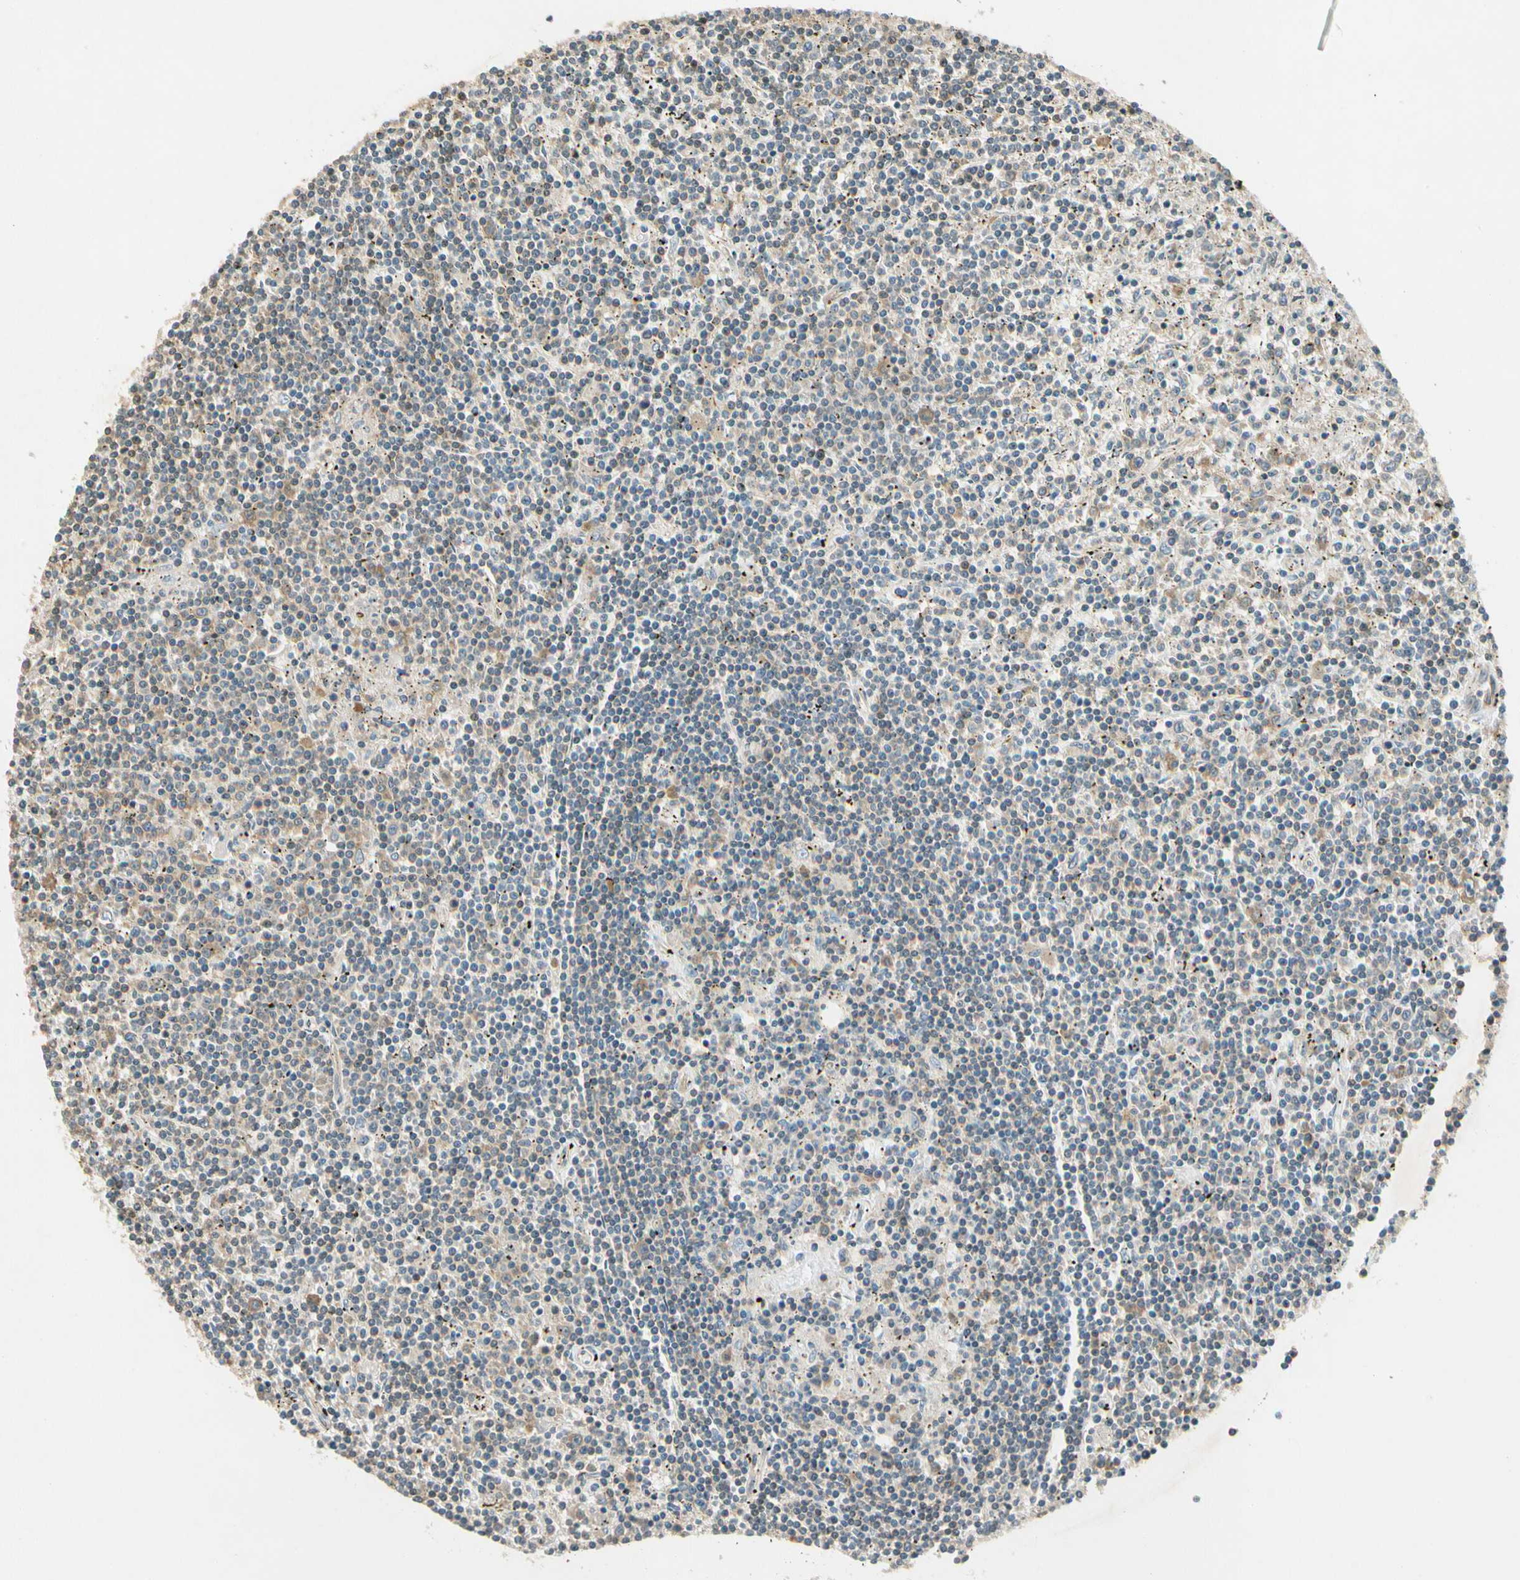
{"staining": {"intensity": "weak", "quantity": "25%-75%", "location": "cytoplasmic/membranous"}, "tissue": "lymphoma", "cell_type": "Tumor cells", "image_type": "cancer", "snomed": [{"axis": "morphology", "description": "Malignant lymphoma, non-Hodgkin's type, Low grade"}, {"axis": "topography", "description": "Spleen"}], "caption": "Immunohistochemistry (IHC) (DAB (3,3'-diaminobenzidine)) staining of human lymphoma demonstrates weak cytoplasmic/membranous protein positivity in about 25%-75% of tumor cells.", "gene": "EIF1AX", "patient": {"sex": "male", "age": 76}}